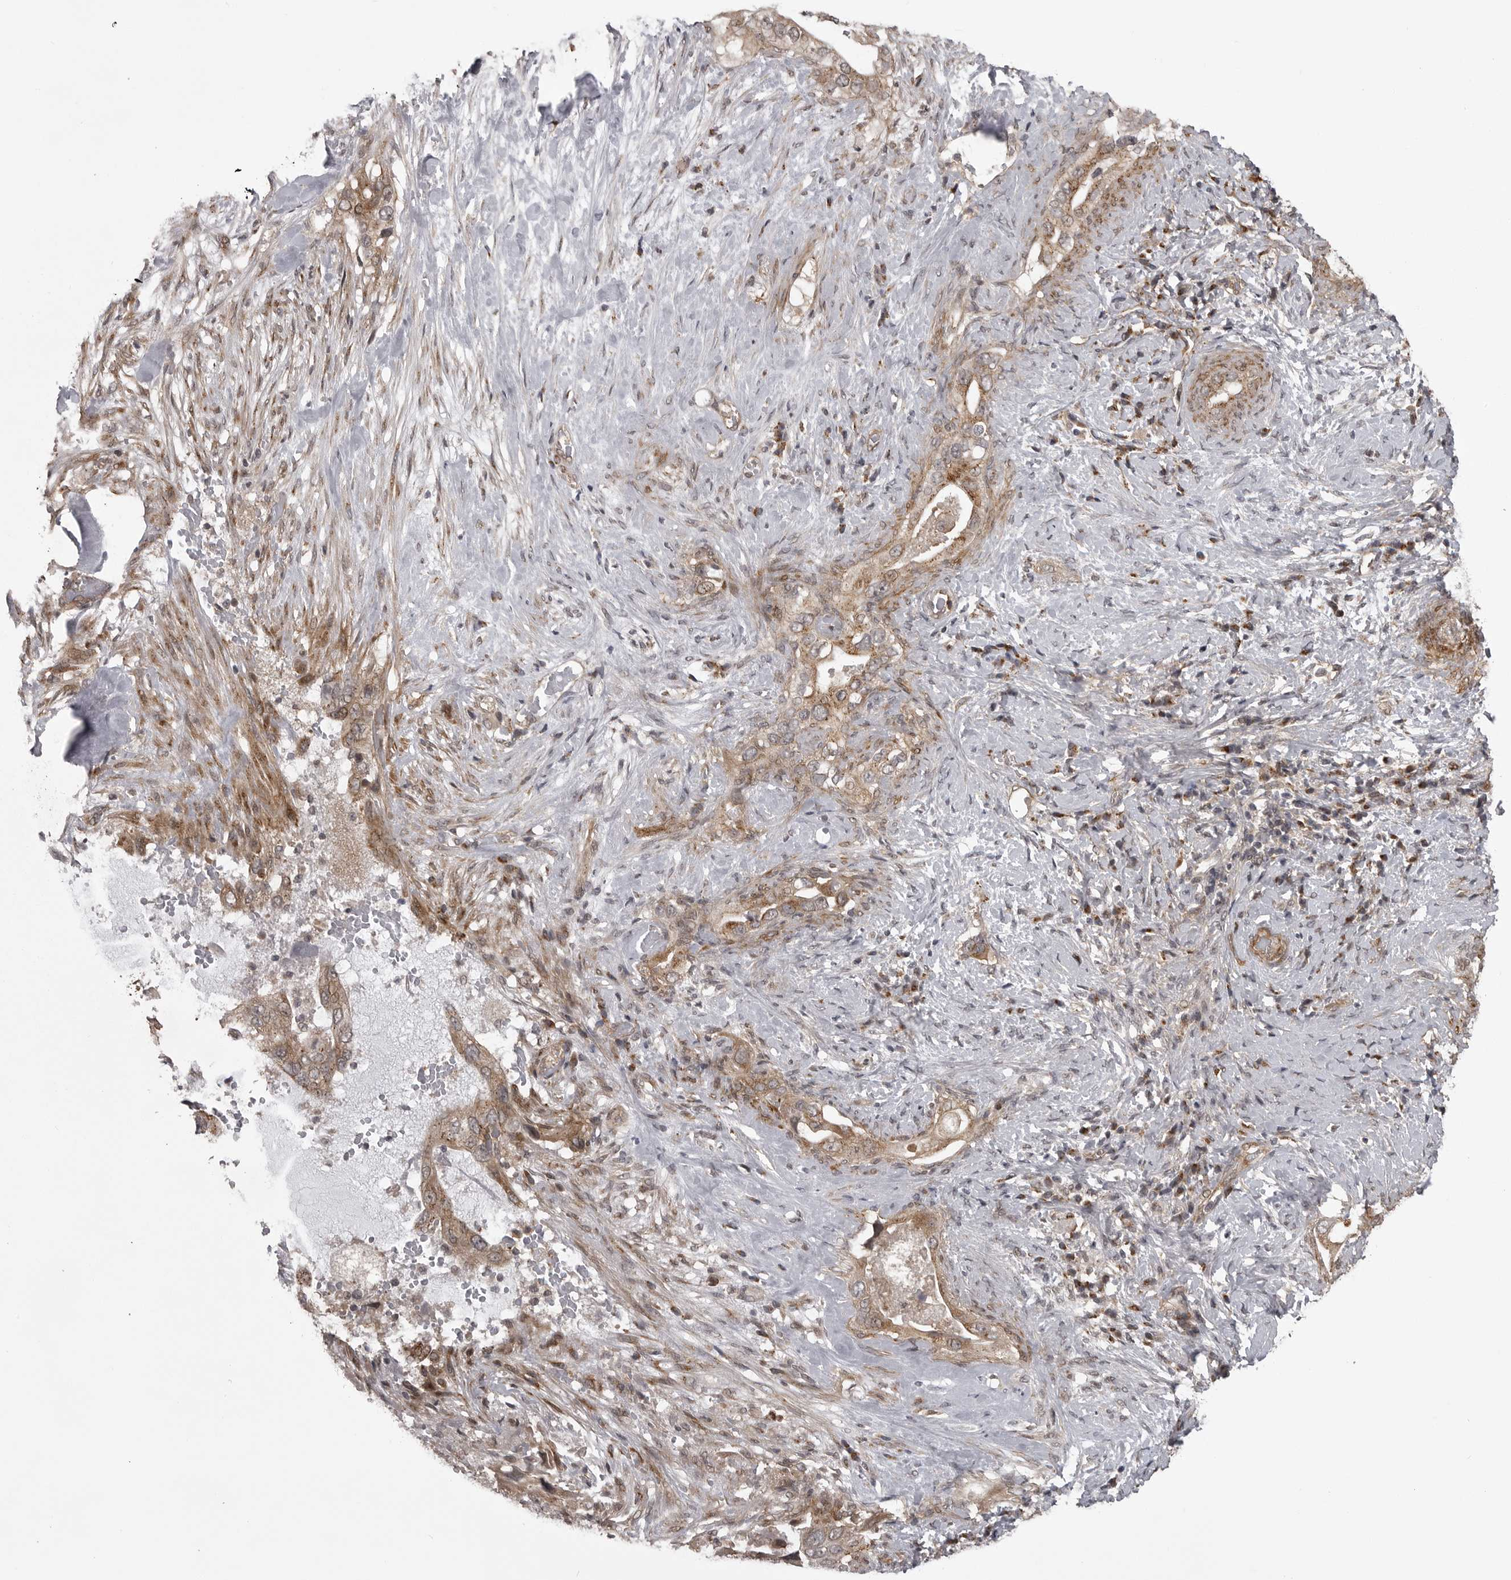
{"staining": {"intensity": "moderate", "quantity": ">75%", "location": "cytoplasmic/membranous"}, "tissue": "pancreatic cancer", "cell_type": "Tumor cells", "image_type": "cancer", "snomed": [{"axis": "morphology", "description": "Inflammation, NOS"}, {"axis": "morphology", "description": "Adenocarcinoma, NOS"}, {"axis": "topography", "description": "Pancreas"}], "caption": "Pancreatic cancer stained with a brown dye reveals moderate cytoplasmic/membranous positive positivity in about >75% of tumor cells.", "gene": "SNX16", "patient": {"sex": "female", "age": 56}}